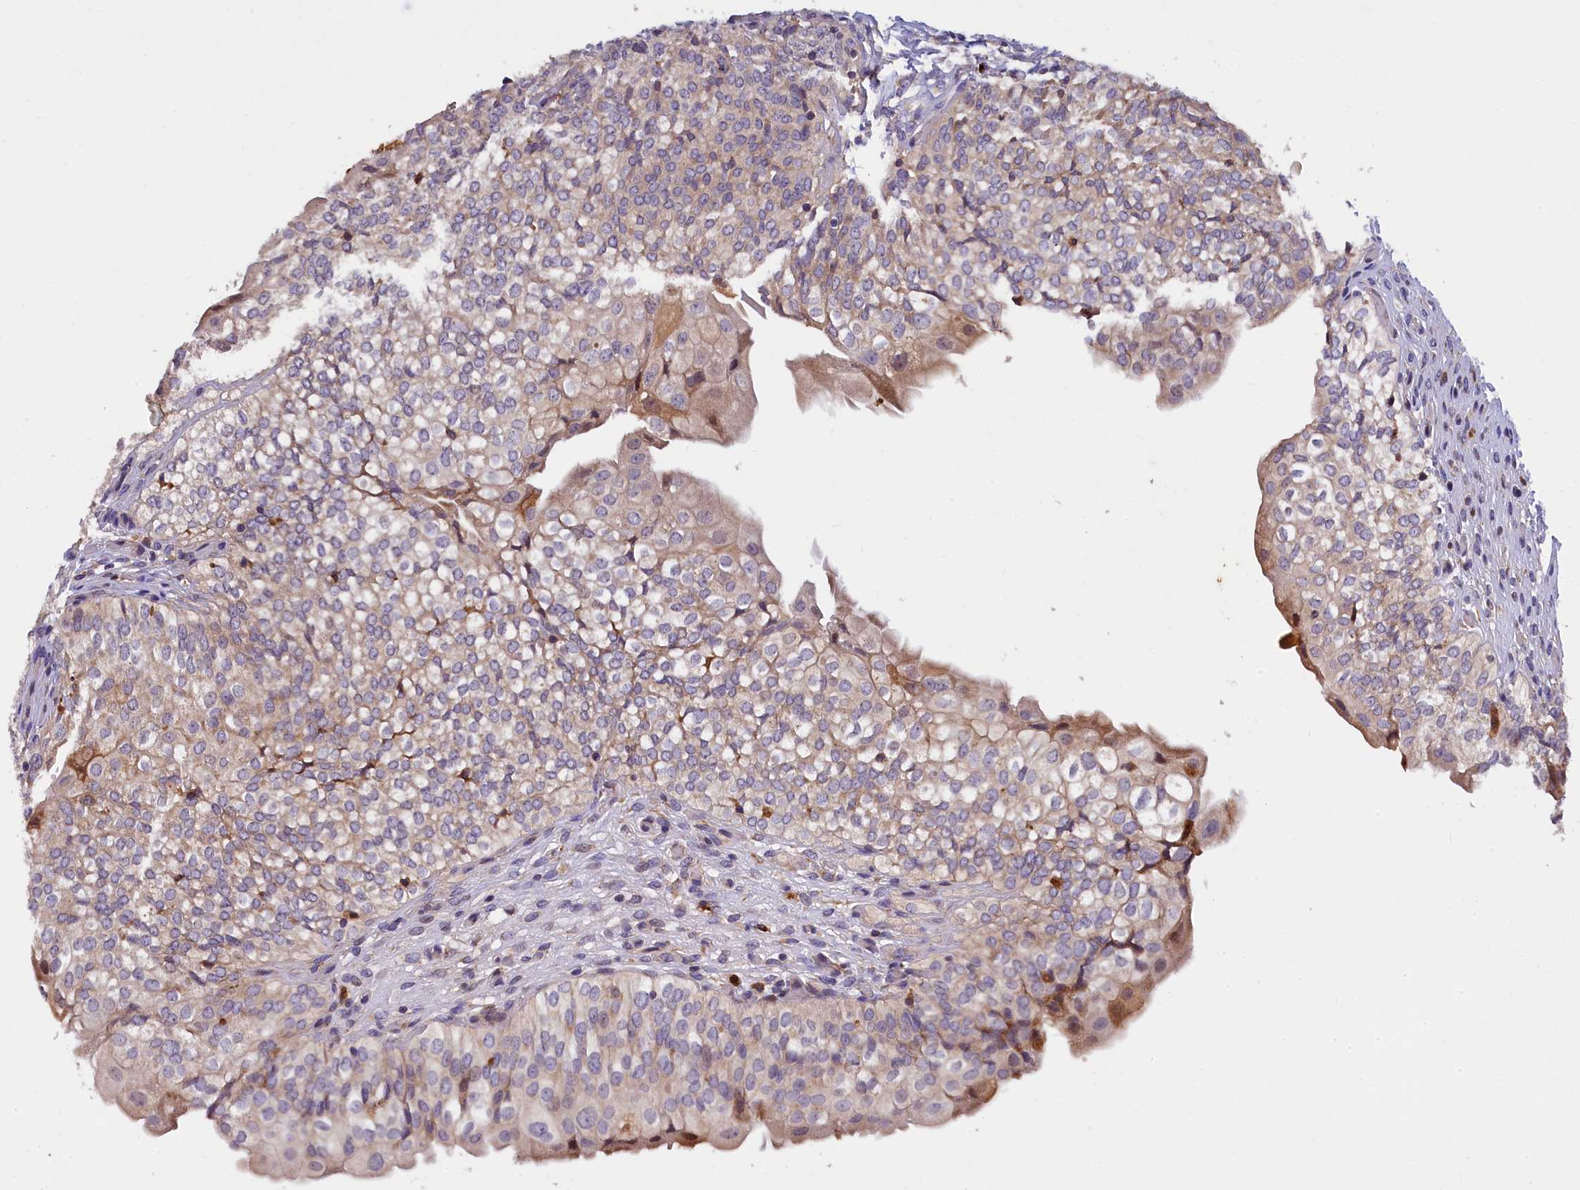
{"staining": {"intensity": "moderate", "quantity": "25%-75%", "location": "cytoplasmic/membranous"}, "tissue": "urinary bladder", "cell_type": "Urothelial cells", "image_type": "normal", "snomed": [{"axis": "morphology", "description": "Normal tissue, NOS"}, {"axis": "topography", "description": "Urinary bladder"}], "caption": "Immunohistochemical staining of unremarkable urinary bladder reveals 25%-75% levels of moderate cytoplasmic/membranous protein expression in about 25%-75% of urothelial cells.", "gene": "NAIP", "patient": {"sex": "male", "age": 55}}